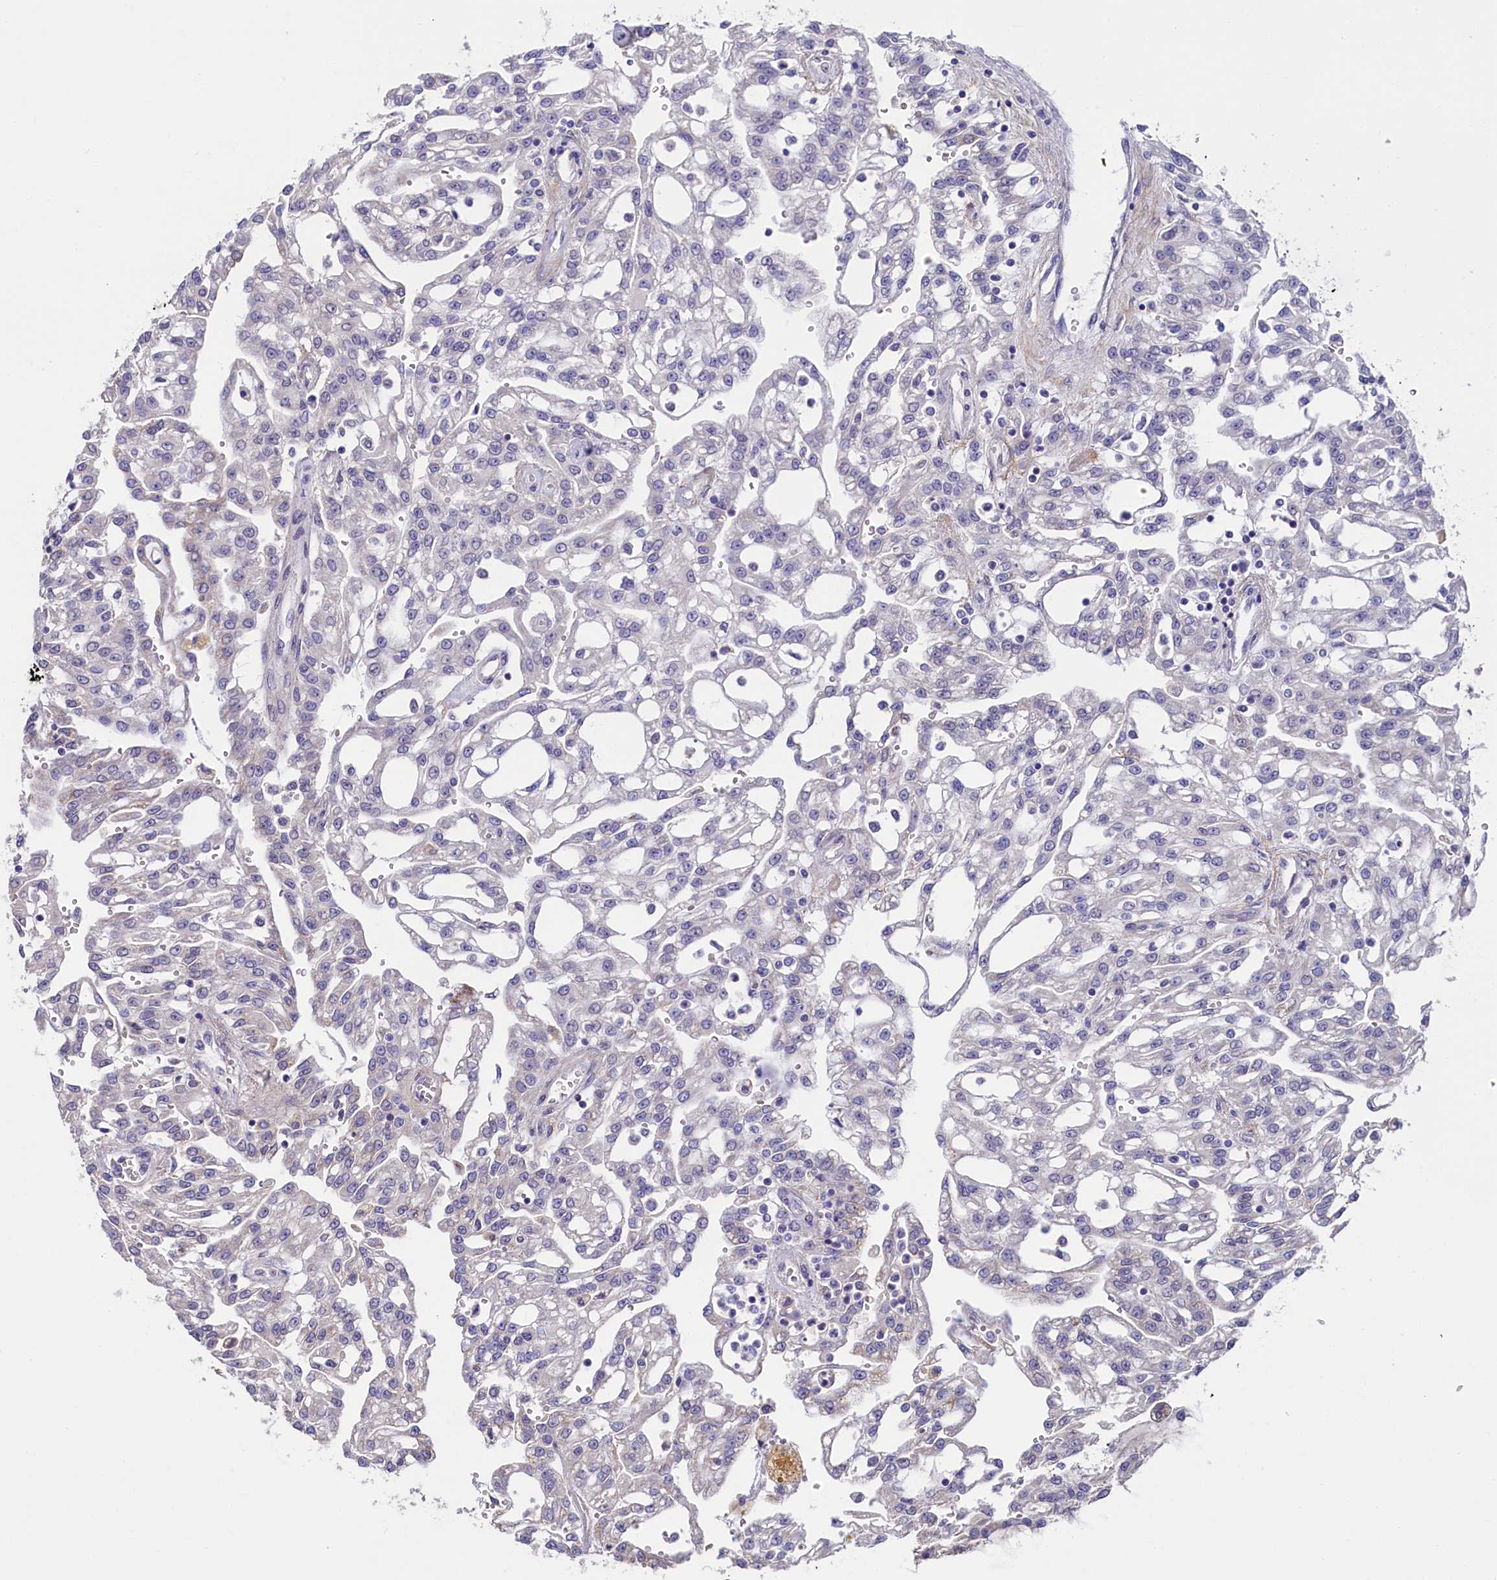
{"staining": {"intensity": "negative", "quantity": "none", "location": "none"}, "tissue": "renal cancer", "cell_type": "Tumor cells", "image_type": "cancer", "snomed": [{"axis": "morphology", "description": "Adenocarcinoma, NOS"}, {"axis": "topography", "description": "Kidney"}], "caption": "Immunohistochemistry micrograph of neoplastic tissue: human renal adenocarcinoma stained with DAB demonstrates no significant protein staining in tumor cells.", "gene": "FLYWCH2", "patient": {"sex": "male", "age": 63}}